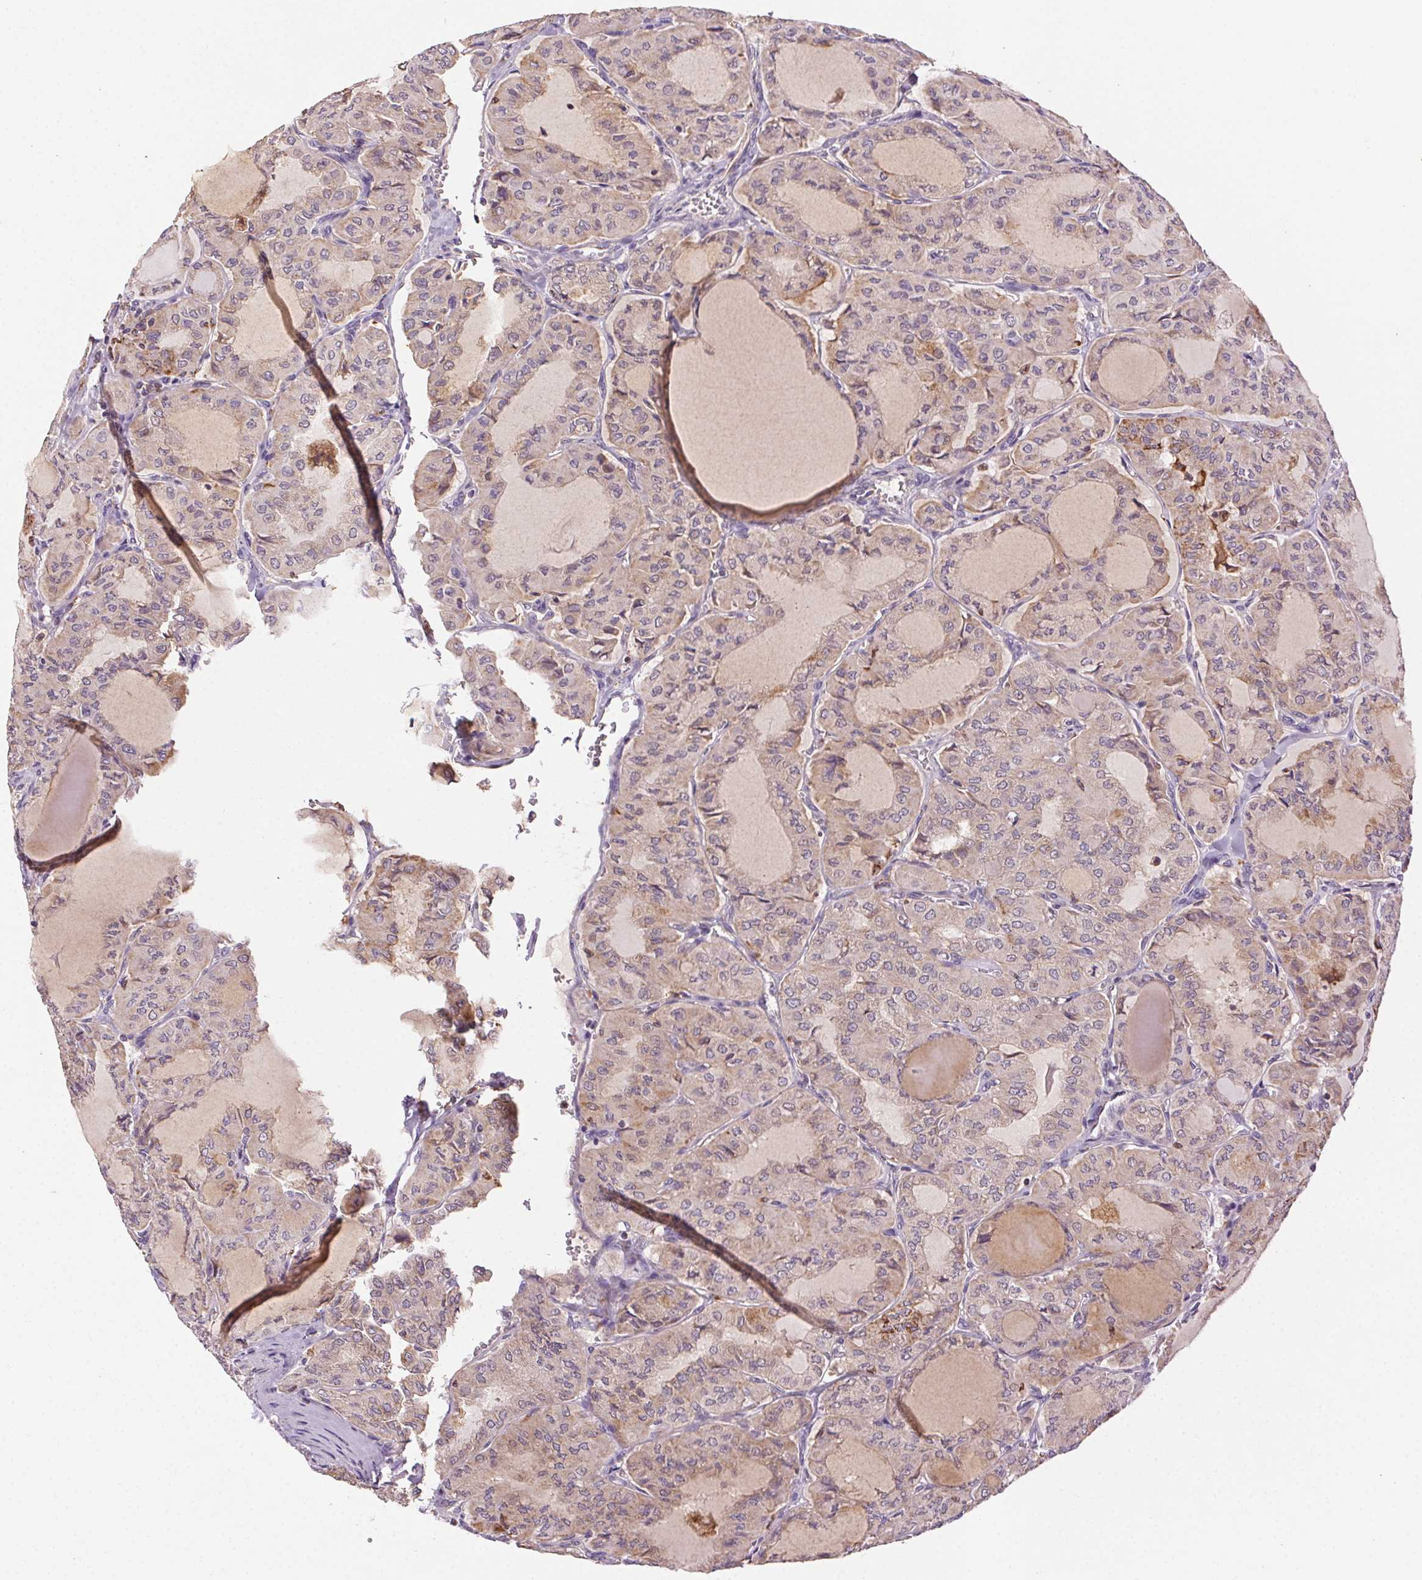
{"staining": {"intensity": "moderate", "quantity": "<25%", "location": "cytoplasmic/membranous"}, "tissue": "thyroid cancer", "cell_type": "Tumor cells", "image_type": "cancer", "snomed": [{"axis": "morphology", "description": "Papillary adenocarcinoma, NOS"}, {"axis": "topography", "description": "Thyroid gland"}], "caption": "A low amount of moderate cytoplasmic/membranous positivity is seen in approximately <25% of tumor cells in papillary adenocarcinoma (thyroid) tissue.", "gene": "FNBP1L", "patient": {"sex": "male", "age": 20}}